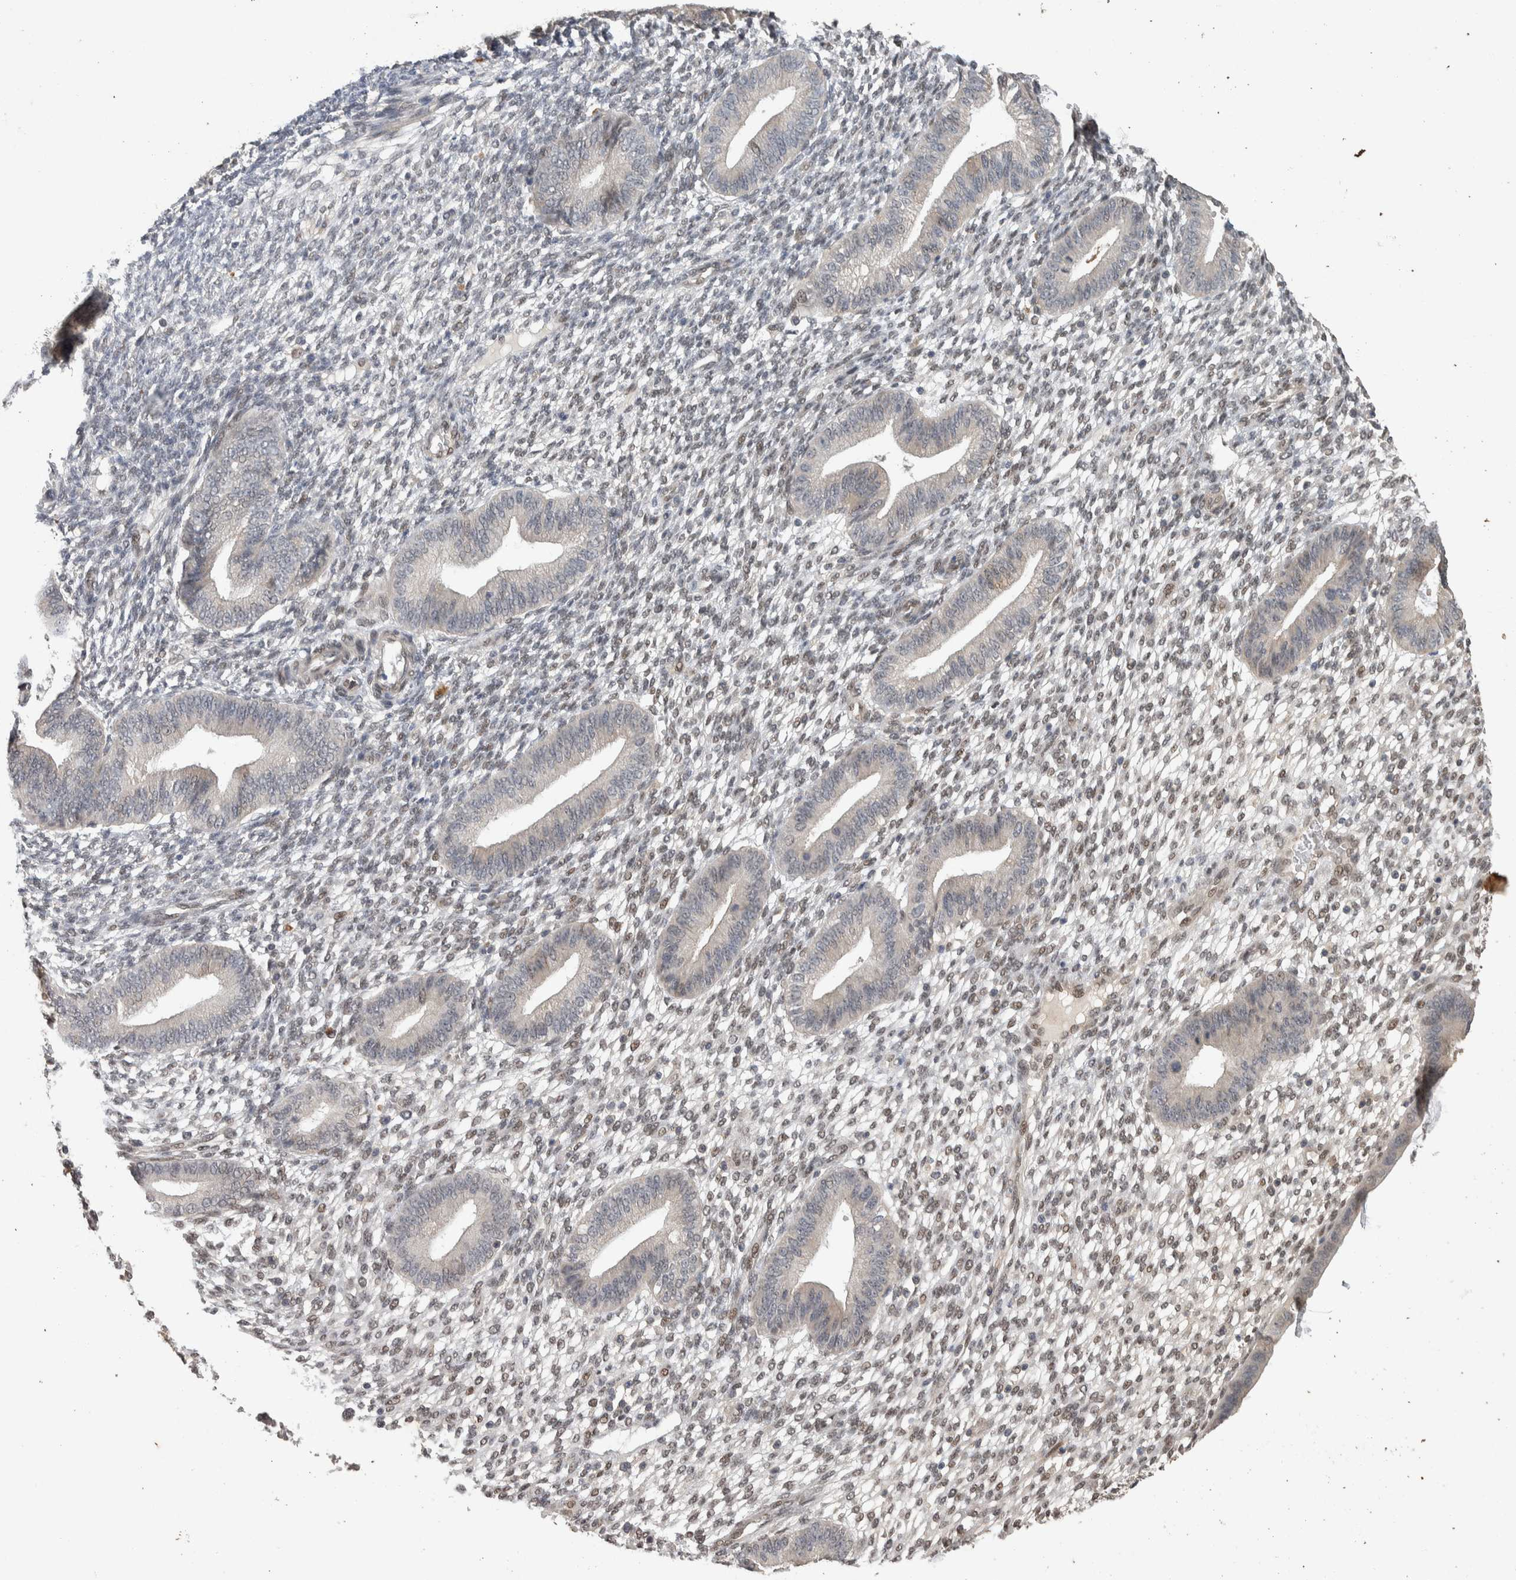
{"staining": {"intensity": "weak", "quantity": "25%-75%", "location": "nuclear"}, "tissue": "endometrium", "cell_type": "Cells in endometrial stroma", "image_type": "normal", "snomed": [{"axis": "morphology", "description": "Normal tissue, NOS"}, {"axis": "topography", "description": "Endometrium"}], "caption": "Immunohistochemistry photomicrograph of unremarkable endometrium: human endometrium stained using IHC exhibits low levels of weak protein expression localized specifically in the nuclear of cells in endometrial stroma, appearing as a nuclear brown color.", "gene": "CYSRT1", "patient": {"sex": "female", "age": 46}}